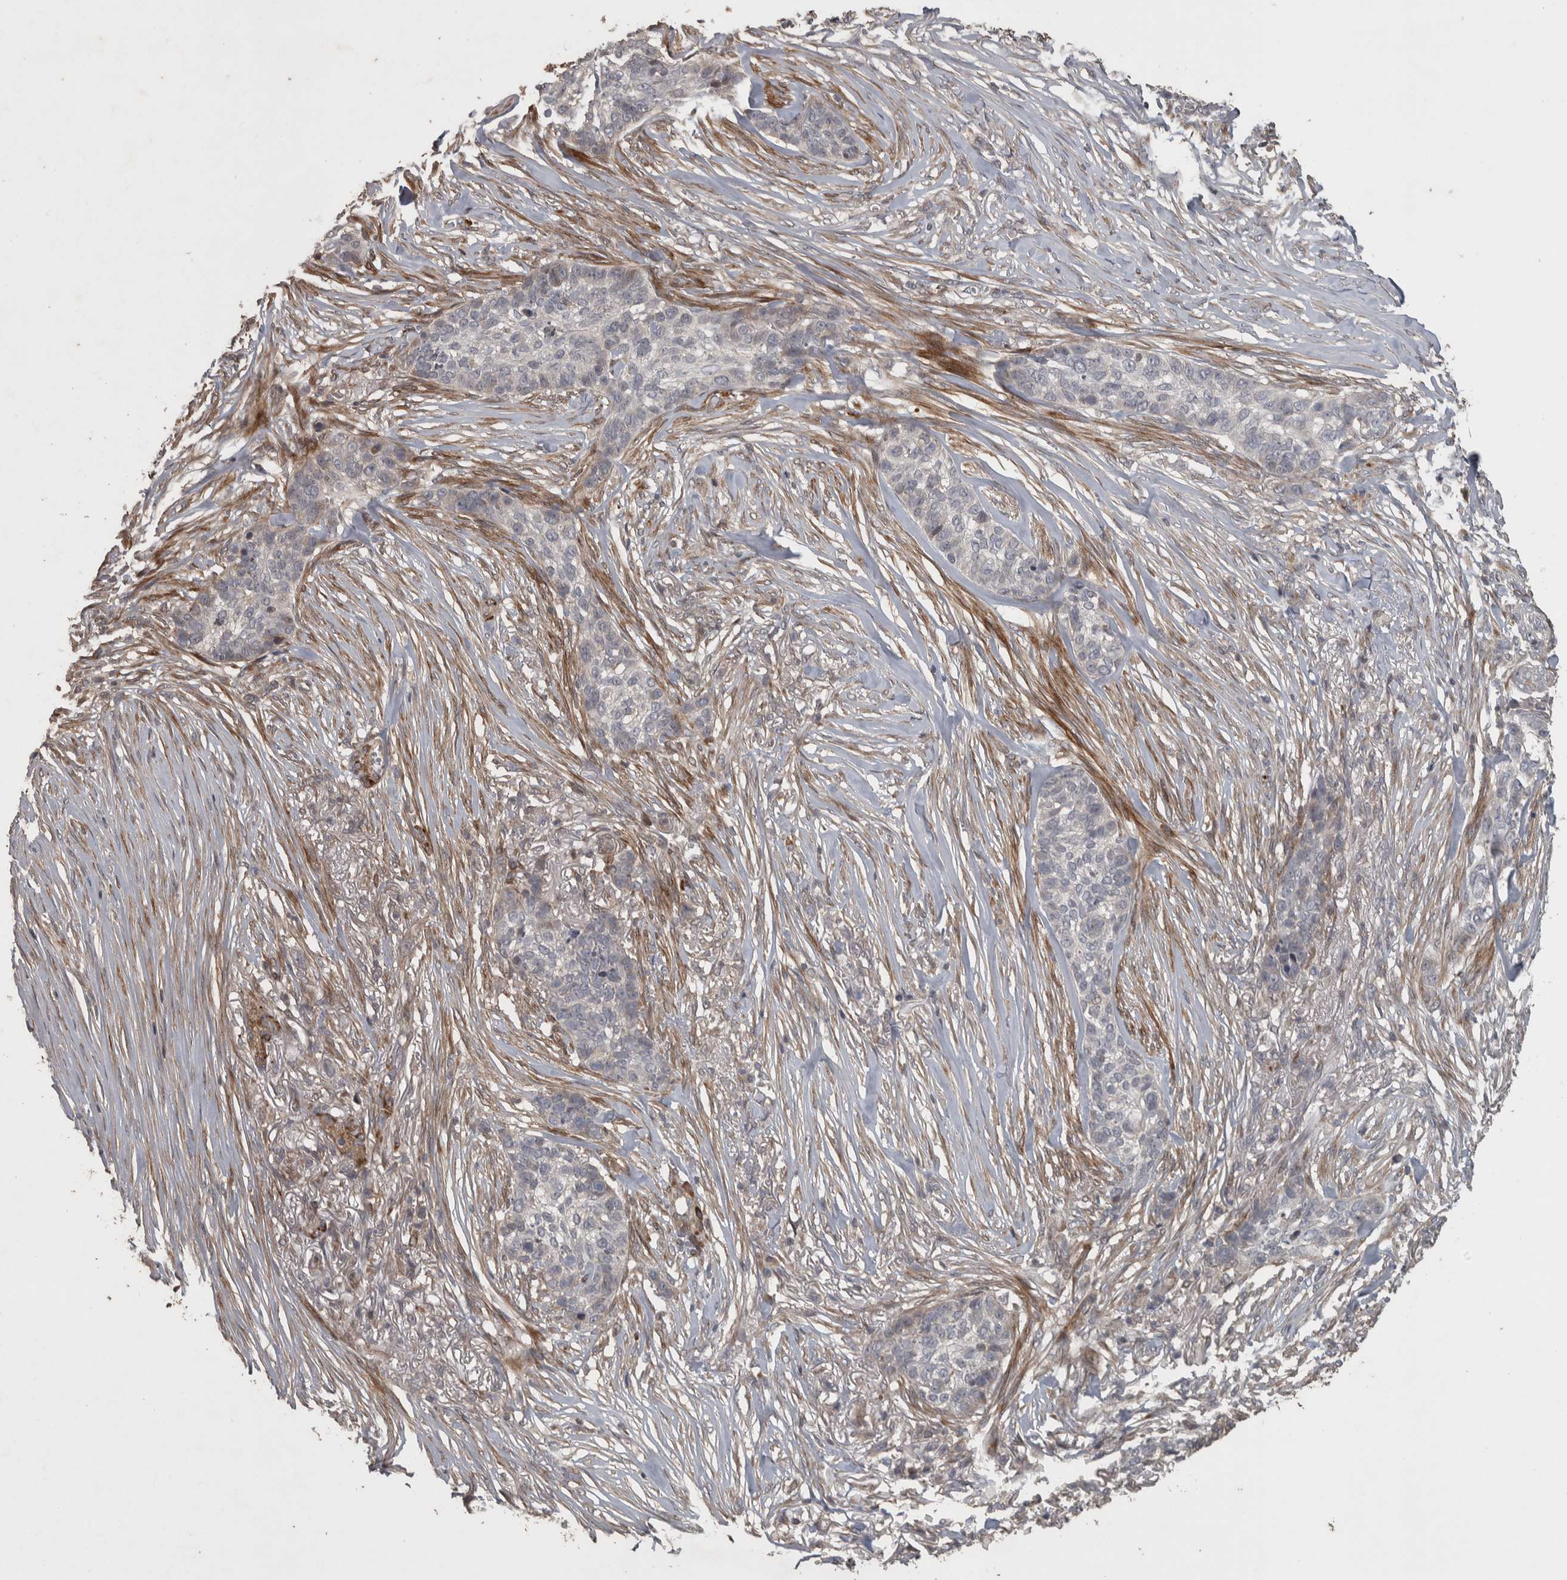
{"staining": {"intensity": "weak", "quantity": "<25%", "location": "cytoplasmic/membranous"}, "tissue": "skin cancer", "cell_type": "Tumor cells", "image_type": "cancer", "snomed": [{"axis": "morphology", "description": "Basal cell carcinoma"}, {"axis": "topography", "description": "Skin"}], "caption": "DAB (3,3'-diaminobenzidine) immunohistochemical staining of human basal cell carcinoma (skin) displays no significant staining in tumor cells. (DAB immunohistochemistry (IHC), high magnification).", "gene": "ERAL1", "patient": {"sex": "male", "age": 85}}